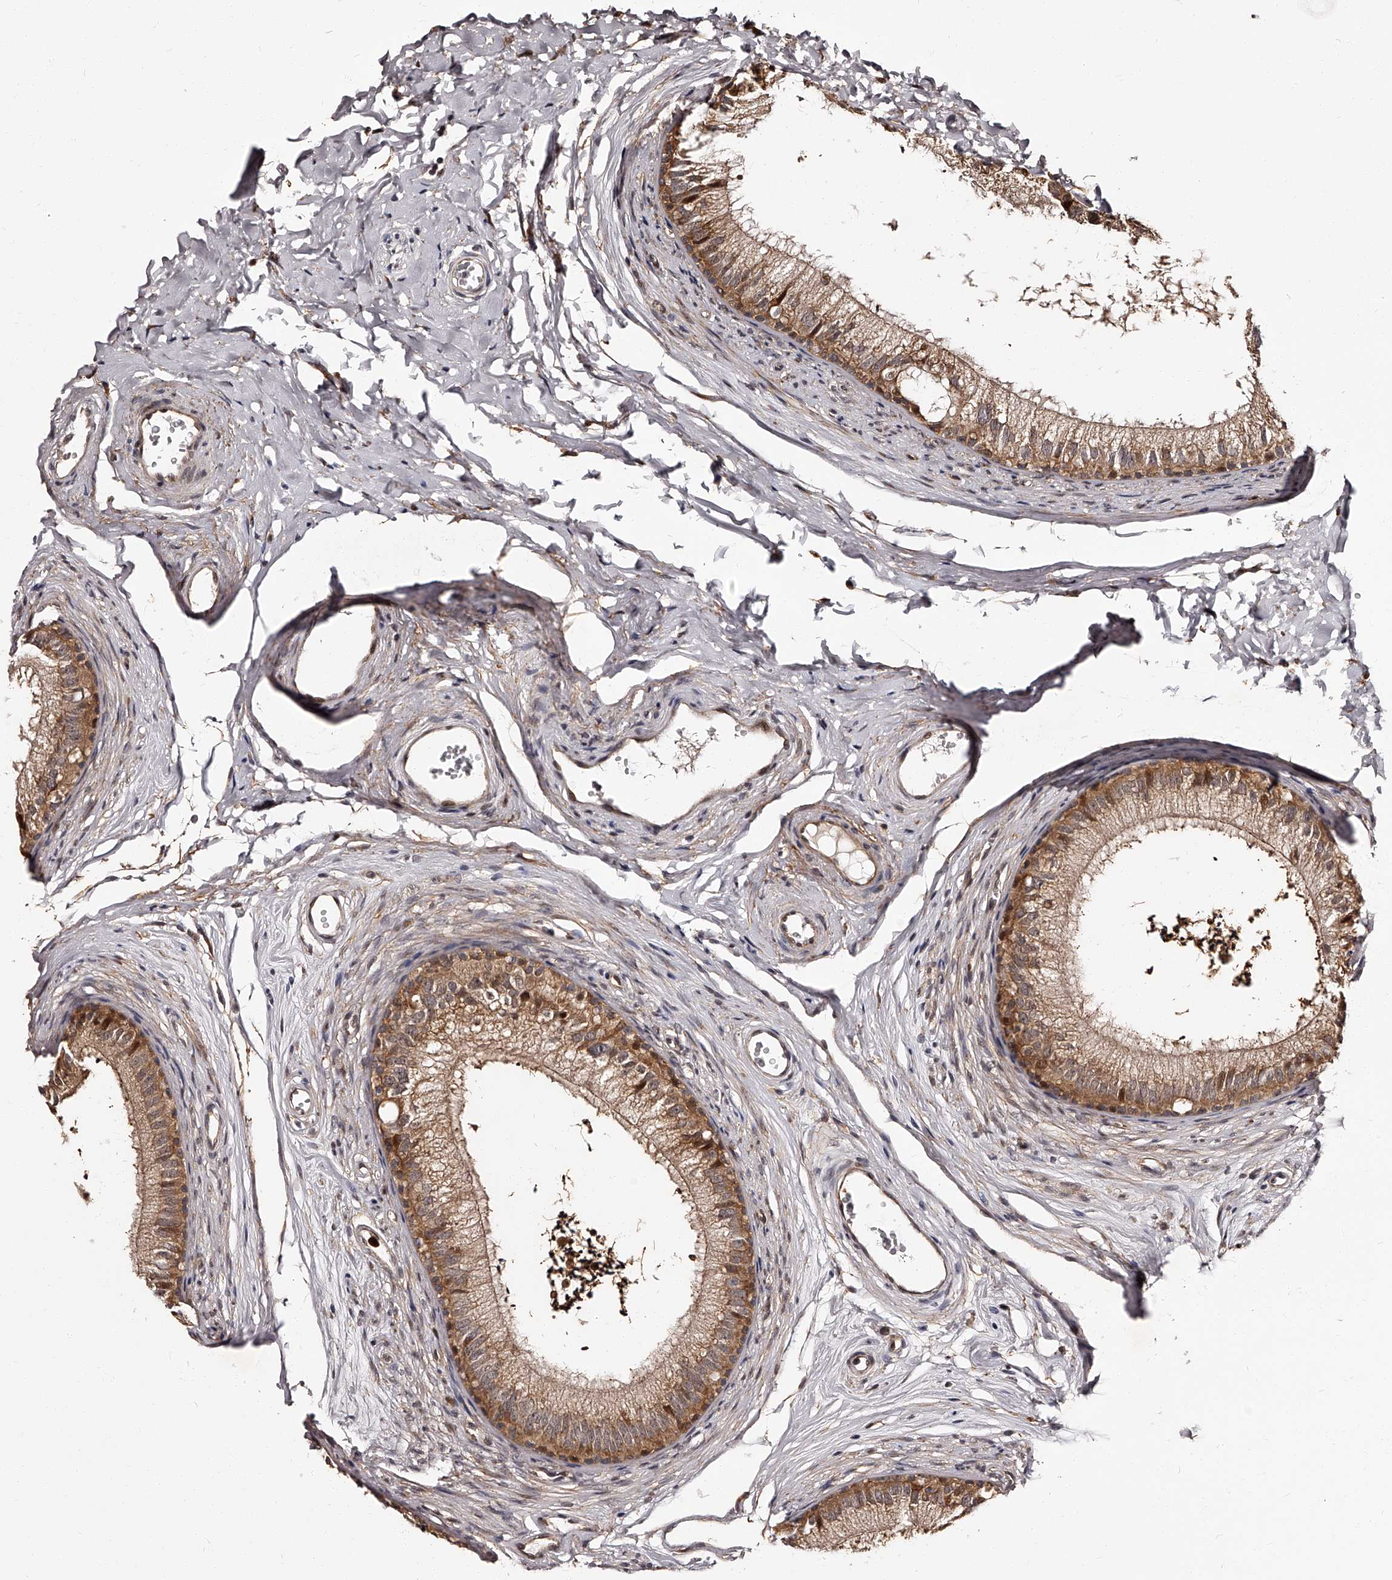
{"staining": {"intensity": "moderate", "quantity": ">75%", "location": "cytoplasmic/membranous"}, "tissue": "epididymis", "cell_type": "Glandular cells", "image_type": "normal", "snomed": [{"axis": "morphology", "description": "Normal tissue, NOS"}, {"axis": "topography", "description": "Epididymis"}], "caption": "Immunohistochemistry (IHC) micrograph of unremarkable human epididymis stained for a protein (brown), which reveals medium levels of moderate cytoplasmic/membranous expression in approximately >75% of glandular cells.", "gene": "RSC1A1", "patient": {"sex": "male", "age": 56}}